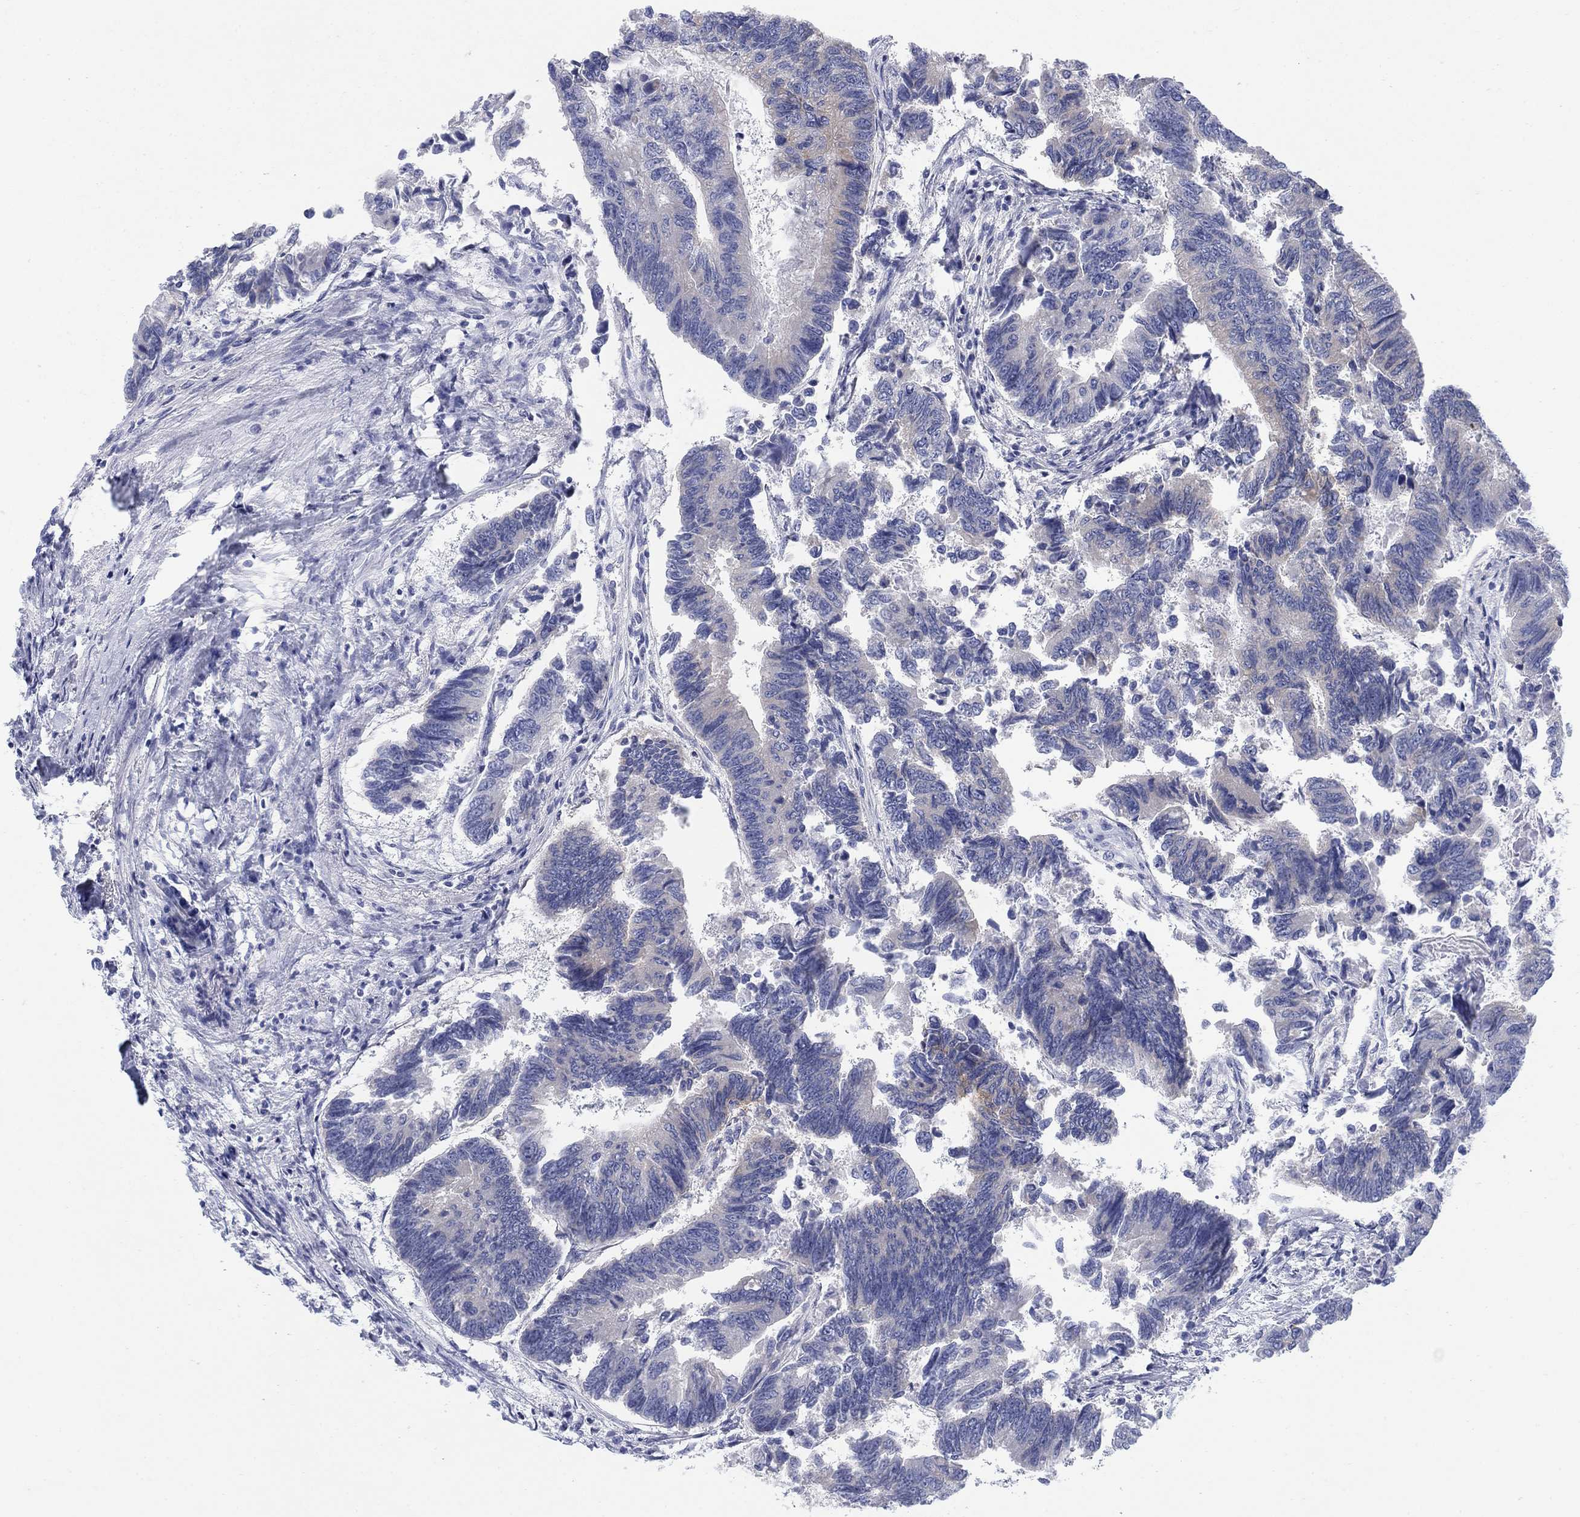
{"staining": {"intensity": "negative", "quantity": "none", "location": "none"}, "tissue": "colorectal cancer", "cell_type": "Tumor cells", "image_type": "cancer", "snomed": [{"axis": "morphology", "description": "Adenocarcinoma, NOS"}, {"axis": "topography", "description": "Colon"}], "caption": "IHC micrograph of neoplastic tissue: human colorectal cancer stained with DAB demonstrates no significant protein staining in tumor cells.", "gene": "SCCPDH", "patient": {"sex": "female", "age": 65}}